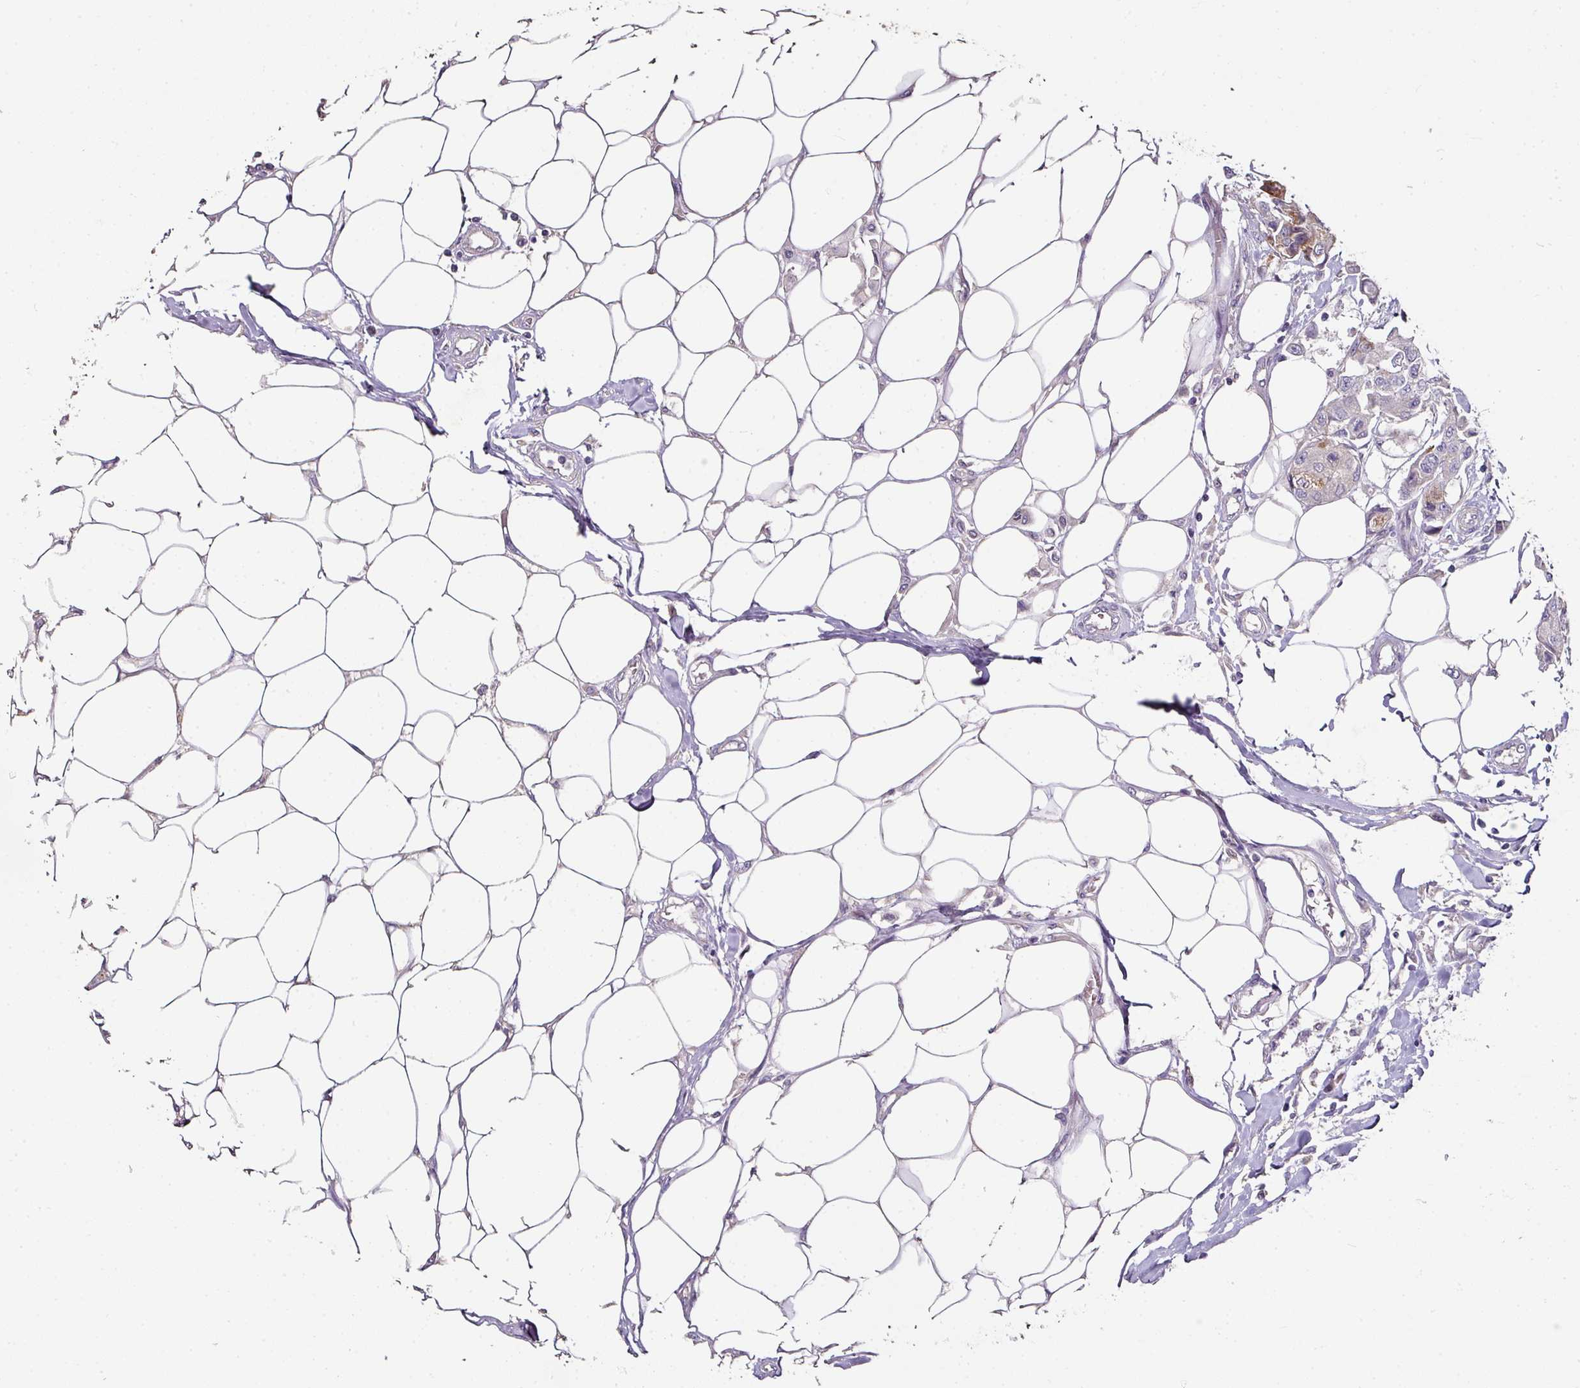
{"staining": {"intensity": "moderate", "quantity": "<25%", "location": "cytoplasmic/membranous"}, "tissue": "breast cancer", "cell_type": "Tumor cells", "image_type": "cancer", "snomed": [{"axis": "morphology", "description": "Duct carcinoma"}, {"axis": "topography", "description": "Breast"}, {"axis": "topography", "description": "Lymph node"}], "caption": "Brown immunohistochemical staining in intraductal carcinoma (breast) displays moderate cytoplasmic/membranous positivity in about <25% of tumor cells. Ihc stains the protein in brown and the nuclei are stained blue.", "gene": "SKIC2", "patient": {"sex": "female", "age": 80}}